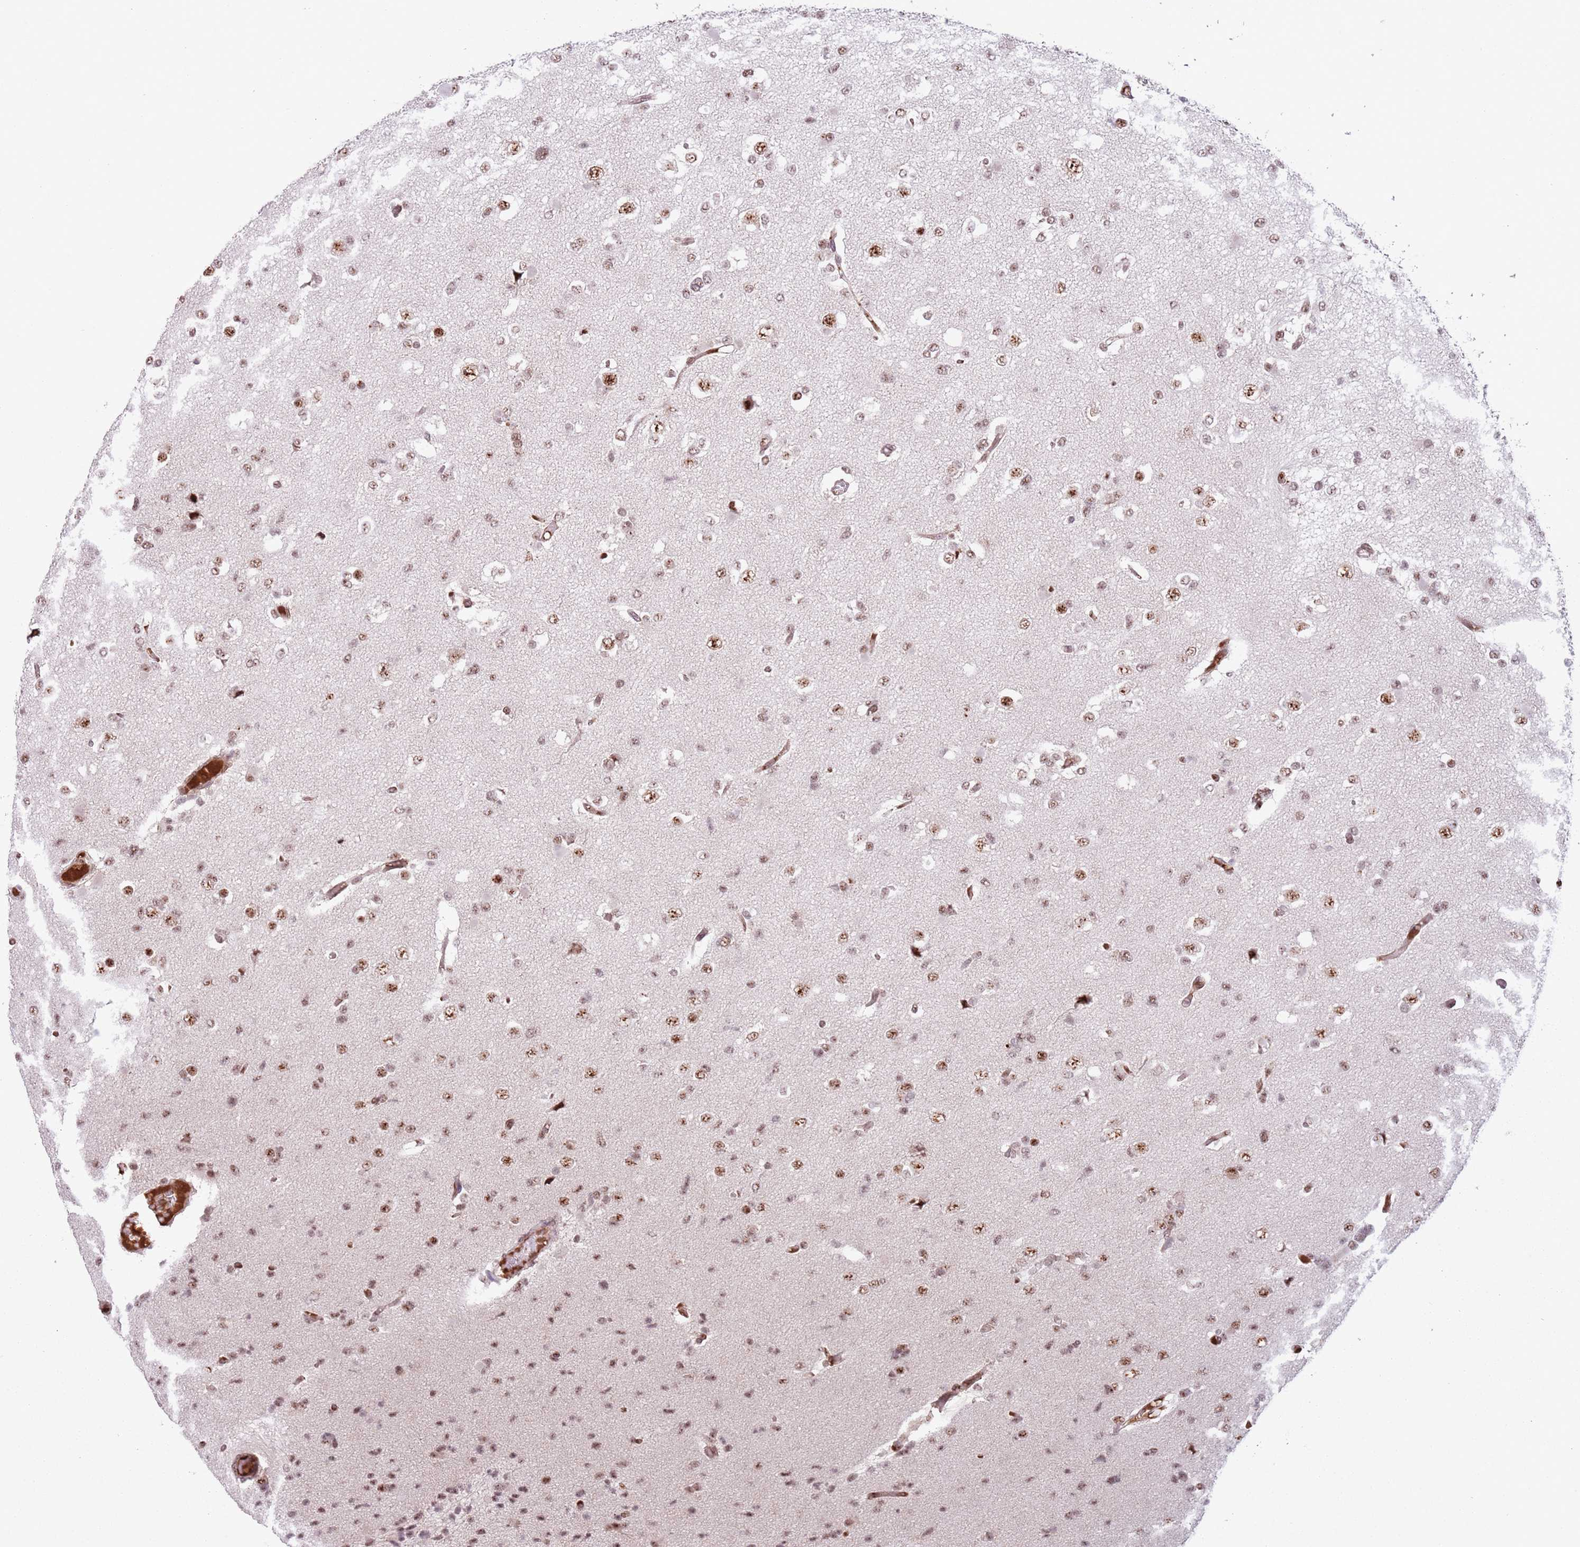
{"staining": {"intensity": "moderate", "quantity": ">75%", "location": "nuclear"}, "tissue": "glioma", "cell_type": "Tumor cells", "image_type": "cancer", "snomed": [{"axis": "morphology", "description": "Glioma, malignant, Low grade"}, {"axis": "topography", "description": "Brain"}], "caption": "Glioma stained with a protein marker exhibits moderate staining in tumor cells.", "gene": "SIPA1L3", "patient": {"sex": "female", "age": 22}}